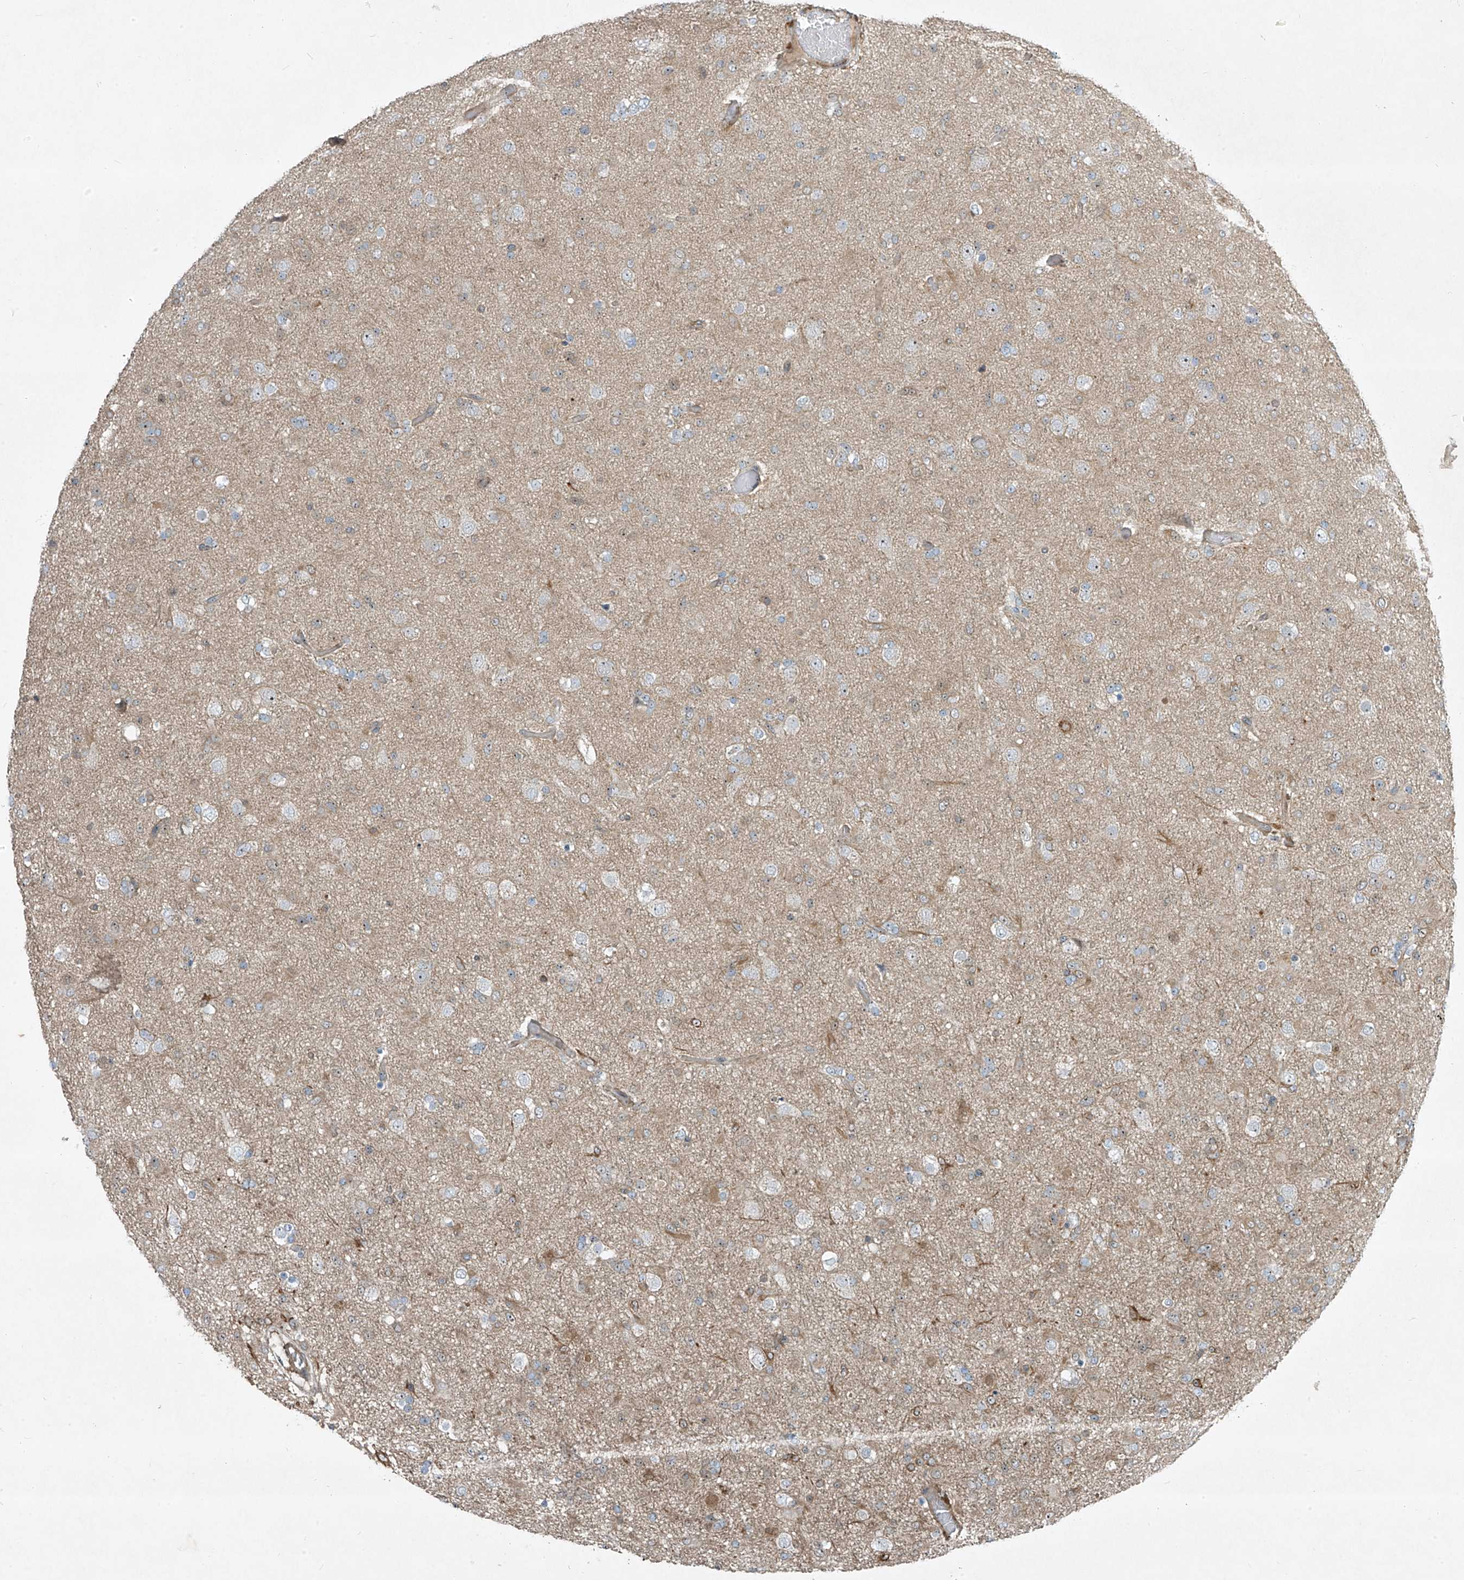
{"staining": {"intensity": "moderate", "quantity": "<25%", "location": "cytoplasmic/membranous"}, "tissue": "glioma", "cell_type": "Tumor cells", "image_type": "cancer", "snomed": [{"axis": "morphology", "description": "Glioma, malignant, Low grade"}, {"axis": "topography", "description": "Brain"}], "caption": "Tumor cells exhibit moderate cytoplasmic/membranous positivity in about <25% of cells in malignant low-grade glioma.", "gene": "PPCS", "patient": {"sex": "male", "age": 65}}